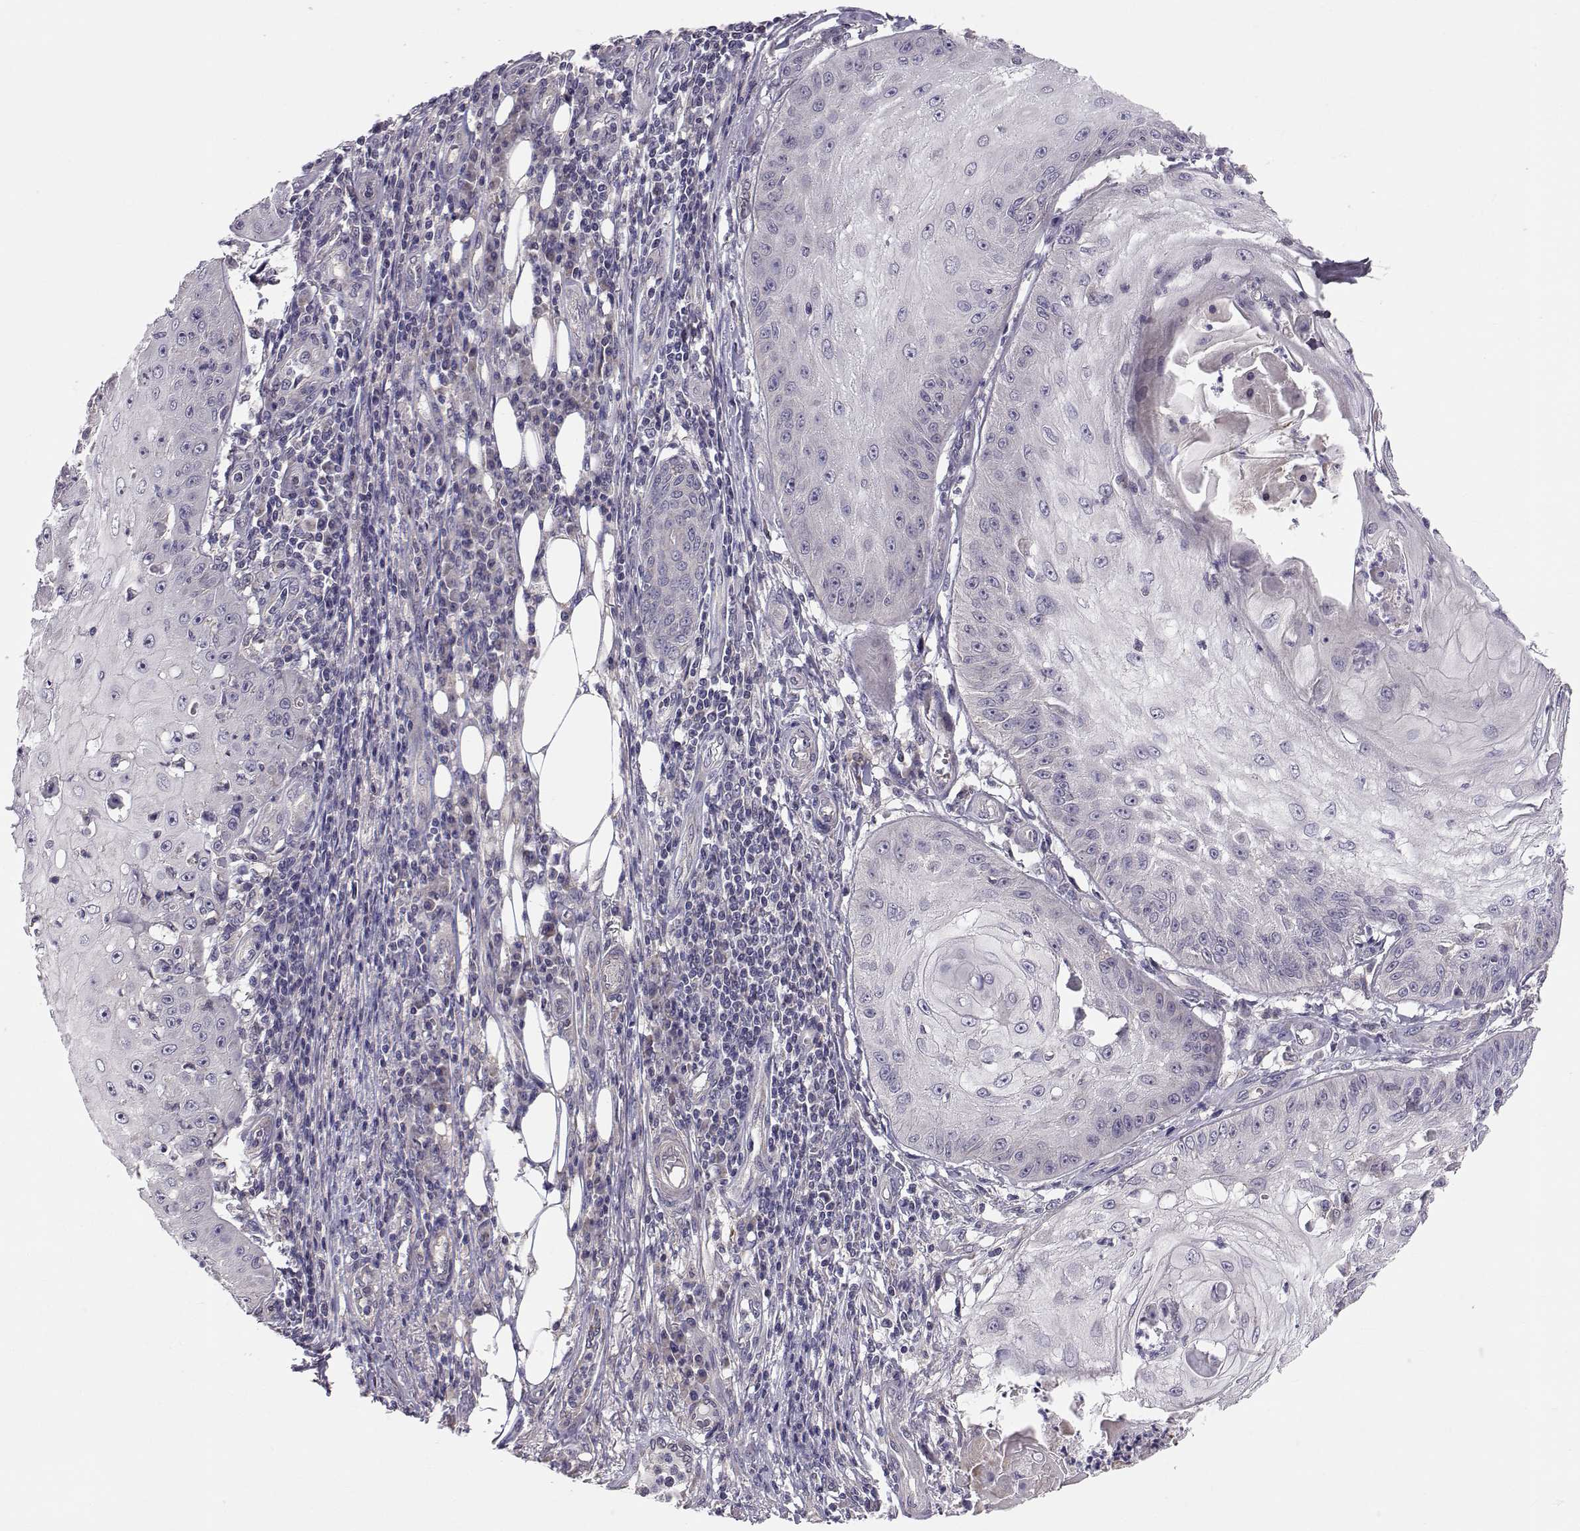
{"staining": {"intensity": "negative", "quantity": "none", "location": "none"}, "tissue": "skin cancer", "cell_type": "Tumor cells", "image_type": "cancer", "snomed": [{"axis": "morphology", "description": "Squamous cell carcinoma, NOS"}, {"axis": "topography", "description": "Skin"}], "caption": "This is a histopathology image of IHC staining of skin cancer, which shows no staining in tumor cells.", "gene": "PEX5L", "patient": {"sex": "male", "age": 70}}